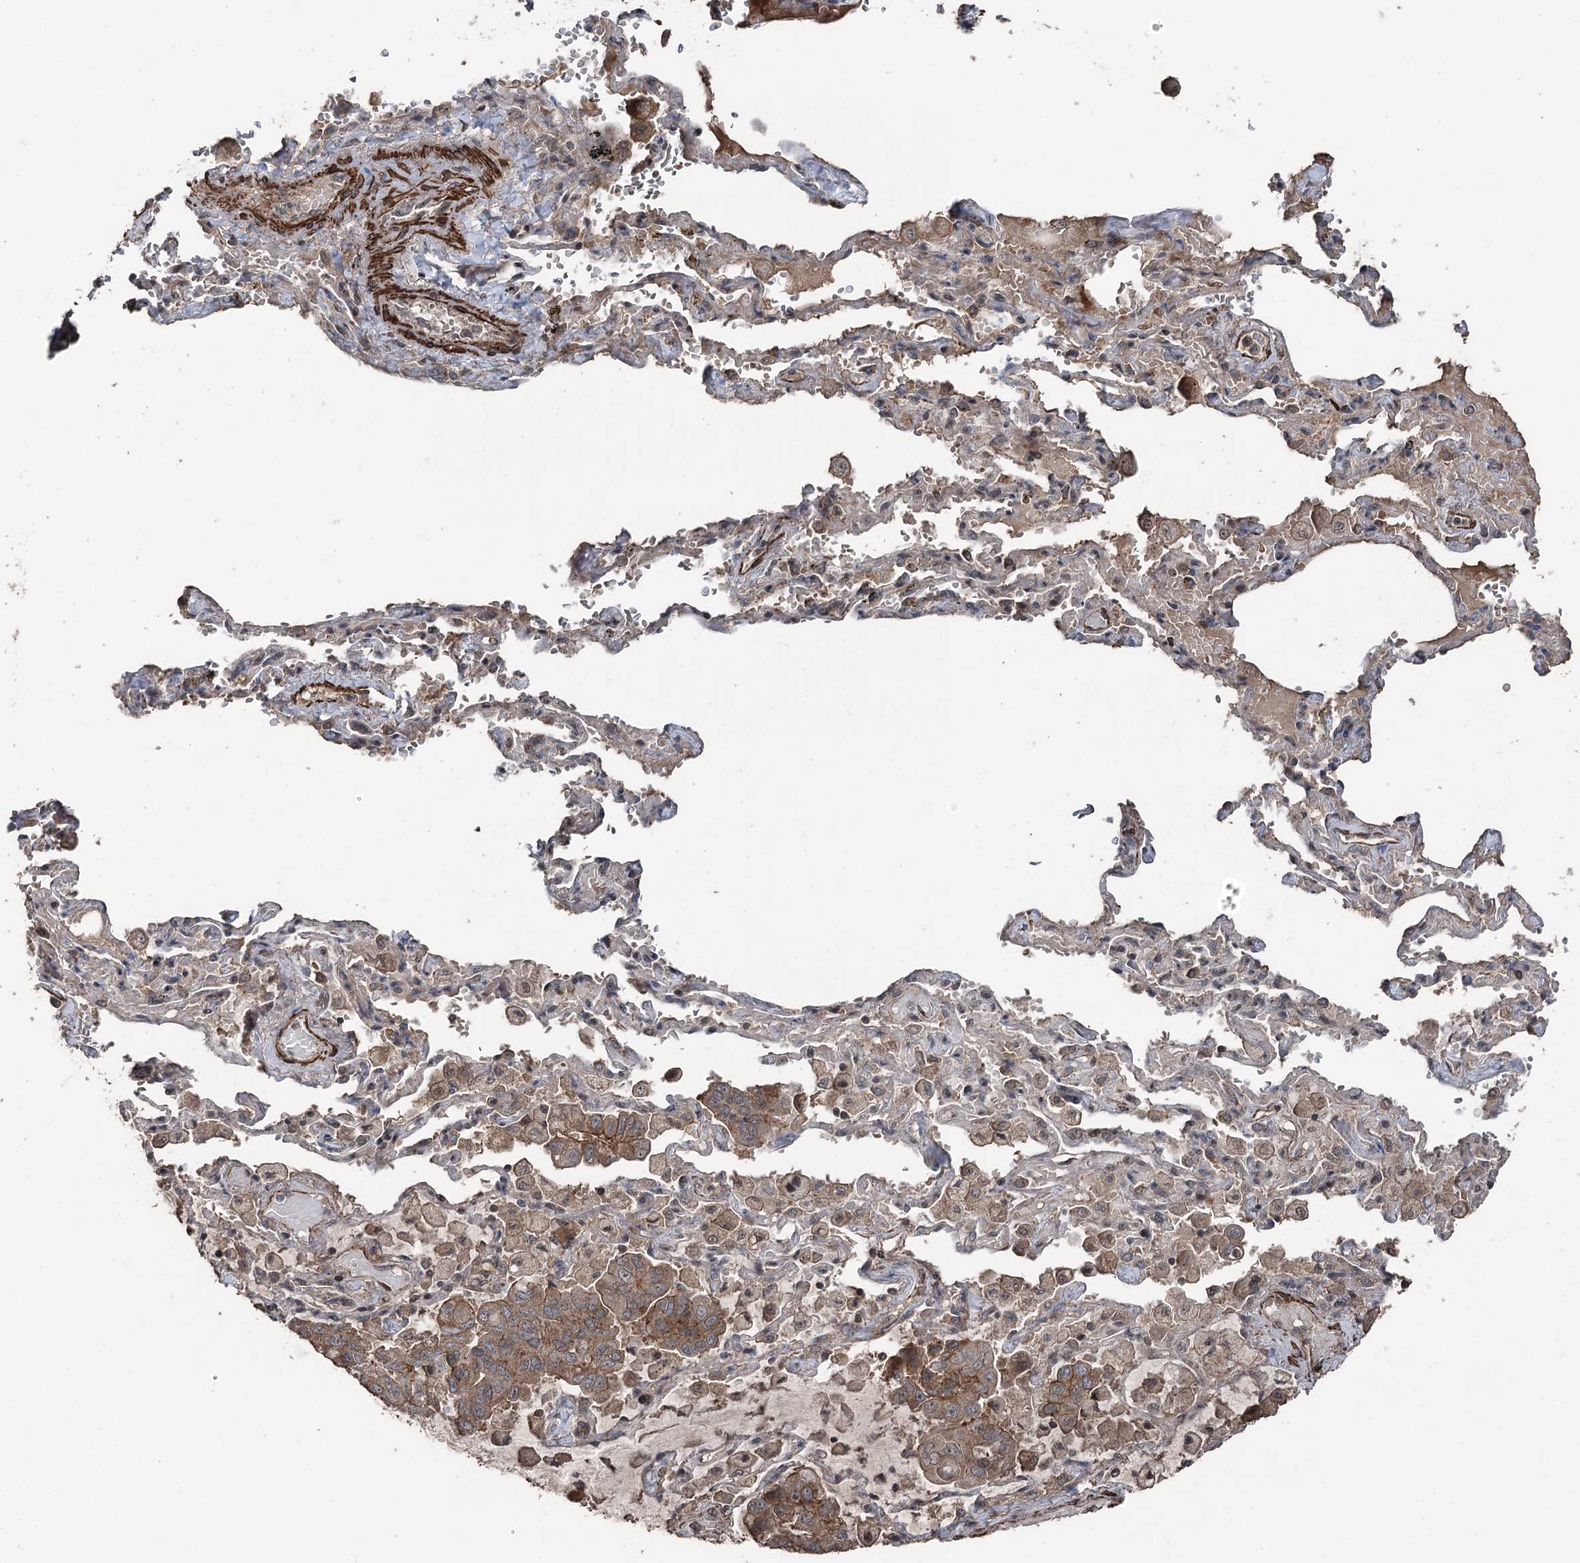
{"staining": {"intensity": "moderate", "quantity": ">75%", "location": "cytoplasmic/membranous"}, "tissue": "lung cancer", "cell_type": "Tumor cells", "image_type": "cancer", "snomed": [{"axis": "morphology", "description": "Adenocarcinoma, NOS"}, {"axis": "topography", "description": "Lung"}], "caption": "Adenocarcinoma (lung) stained with DAB immunohistochemistry displays medium levels of moderate cytoplasmic/membranous positivity in about >75% of tumor cells.", "gene": "CCDC82", "patient": {"sex": "male", "age": 64}}